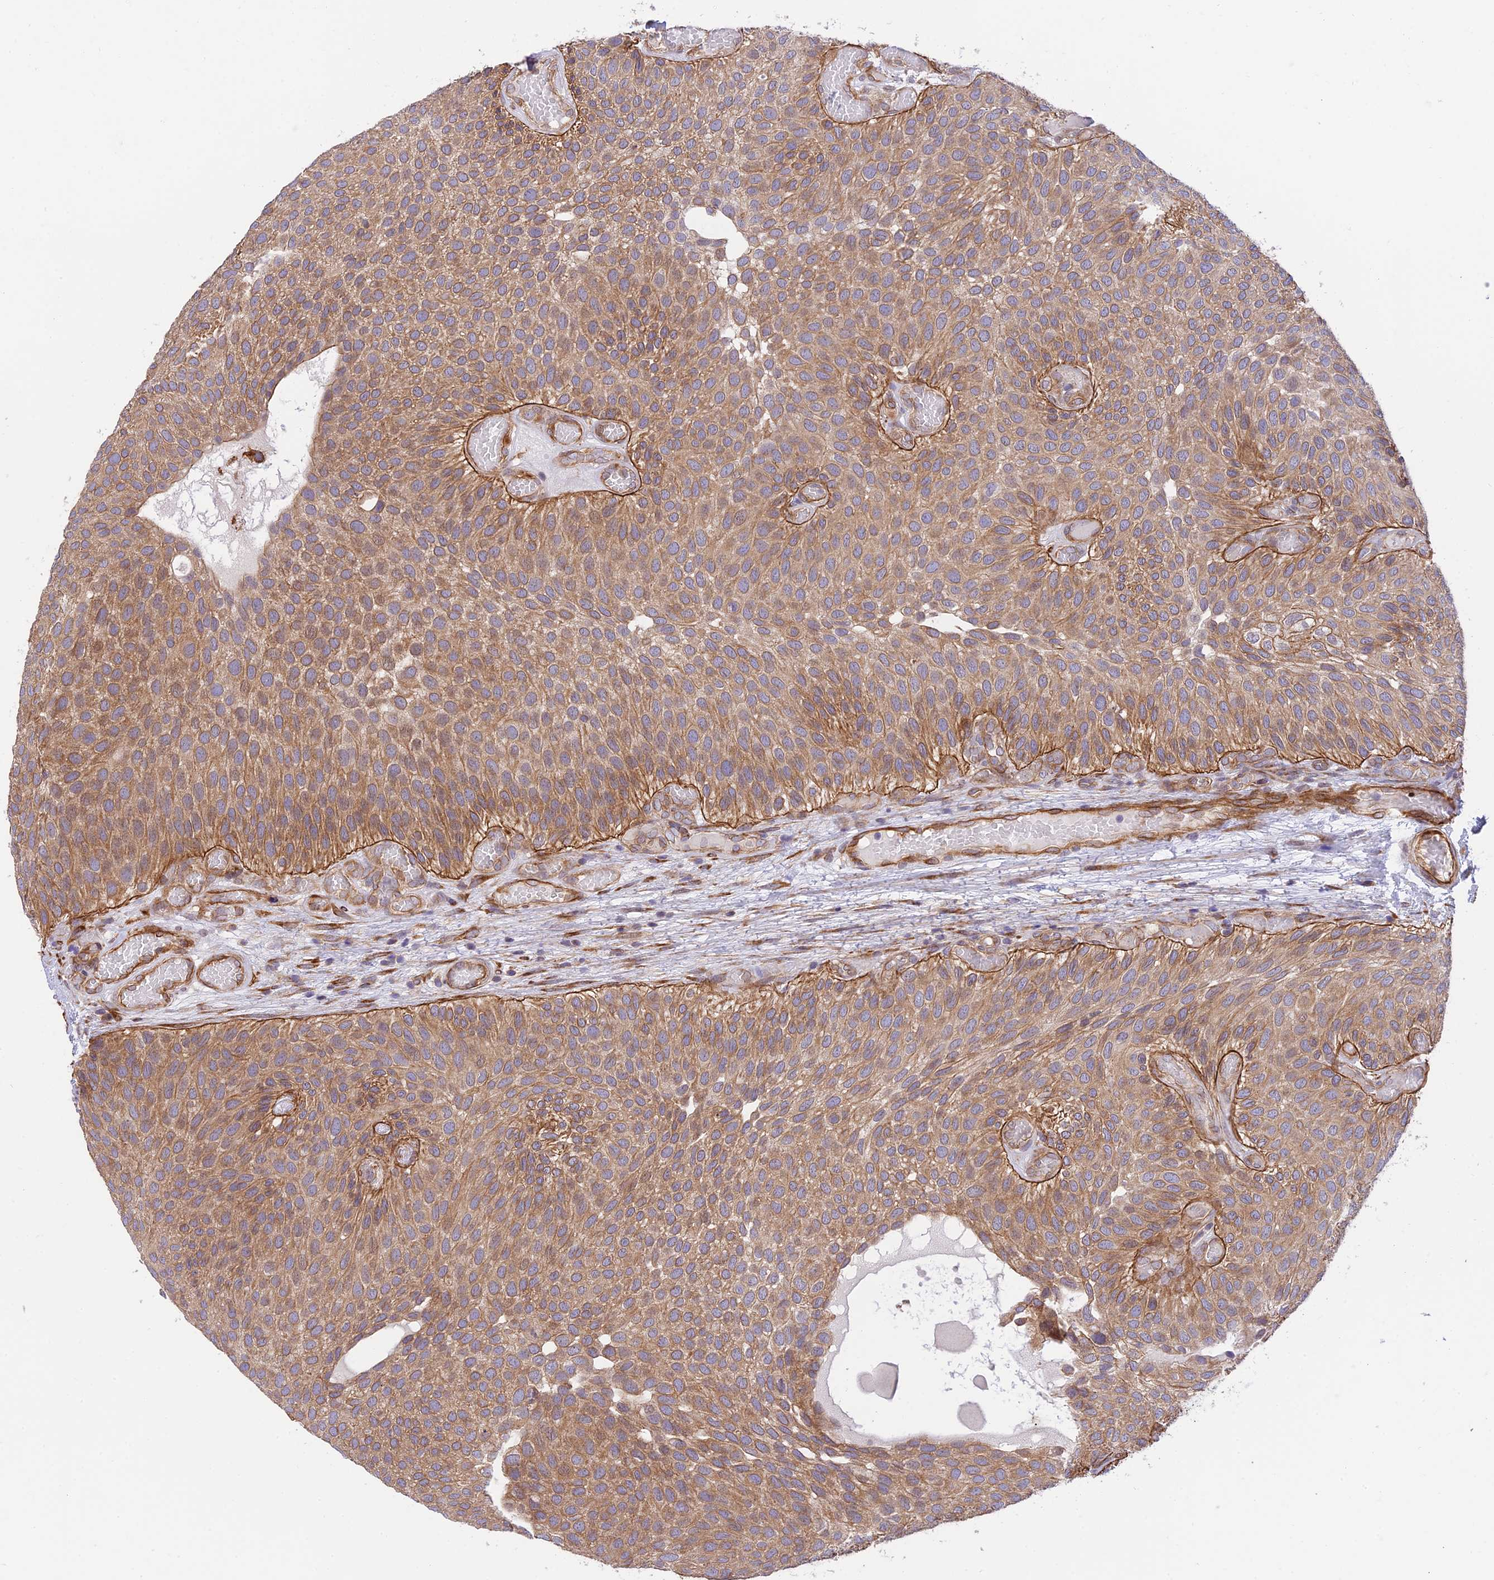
{"staining": {"intensity": "moderate", "quantity": ">75%", "location": "cytoplasmic/membranous"}, "tissue": "urothelial cancer", "cell_type": "Tumor cells", "image_type": "cancer", "snomed": [{"axis": "morphology", "description": "Urothelial carcinoma, Low grade"}, {"axis": "topography", "description": "Urinary bladder"}], "caption": "A micrograph of human urothelial cancer stained for a protein demonstrates moderate cytoplasmic/membranous brown staining in tumor cells.", "gene": "EXOC3L4", "patient": {"sex": "male", "age": 89}}